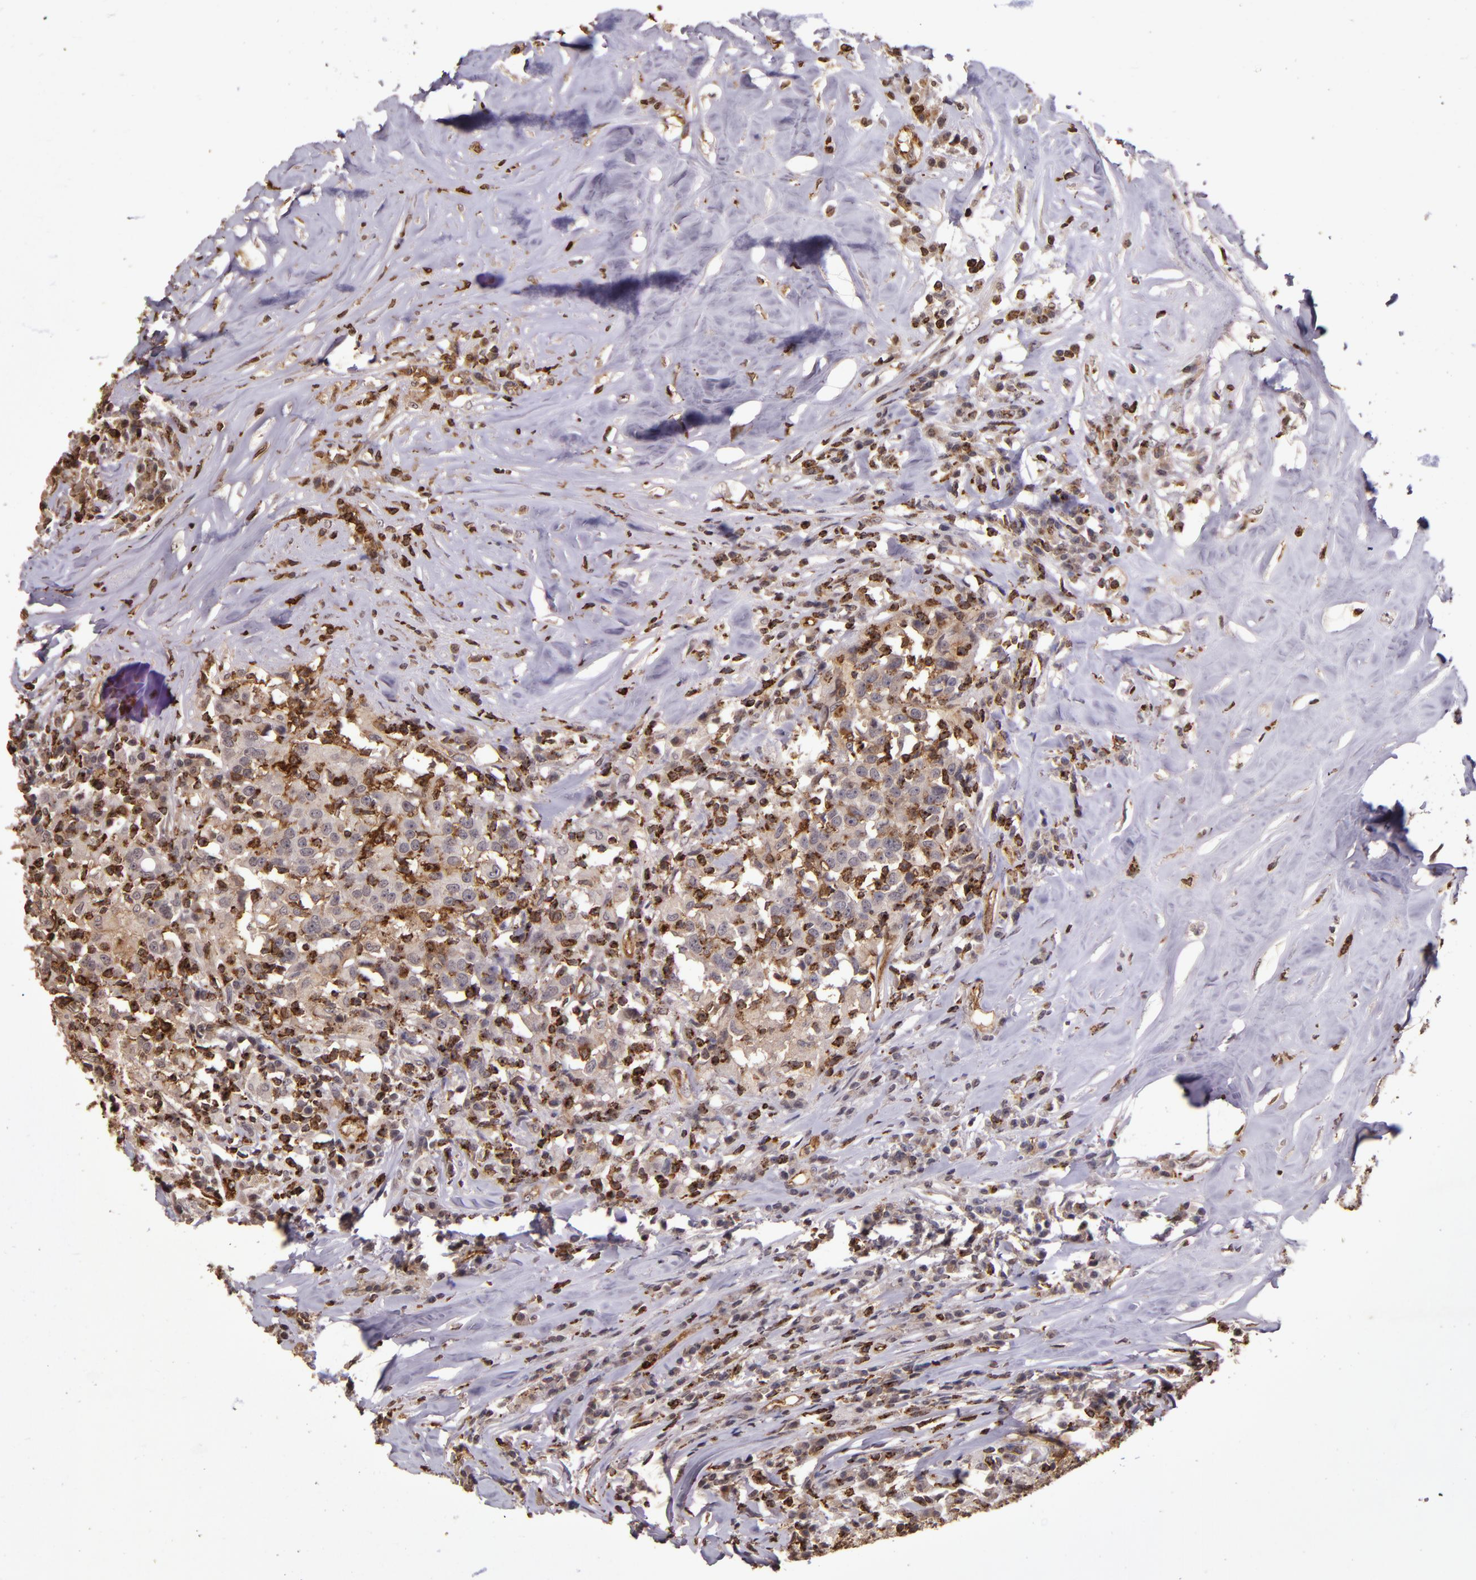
{"staining": {"intensity": "moderate", "quantity": ">75%", "location": "cytoplasmic/membranous"}, "tissue": "head and neck cancer", "cell_type": "Tumor cells", "image_type": "cancer", "snomed": [{"axis": "morphology", "description": "Adenocarcinoma, NOS"}, {"axis": "topography", "description": "Salivary gland"}, {"axis": "topography", "description": "Head-Neck"}], "caption": "Immunohistochemical staining of head and neck adenocarcinoma demonstrates medium levels of moderate cytoplasmic/membranous staining in approximately >75% of tumor cells.", "gene": "SLC2A3", "patient": {"sex": "female", "age": 65}}